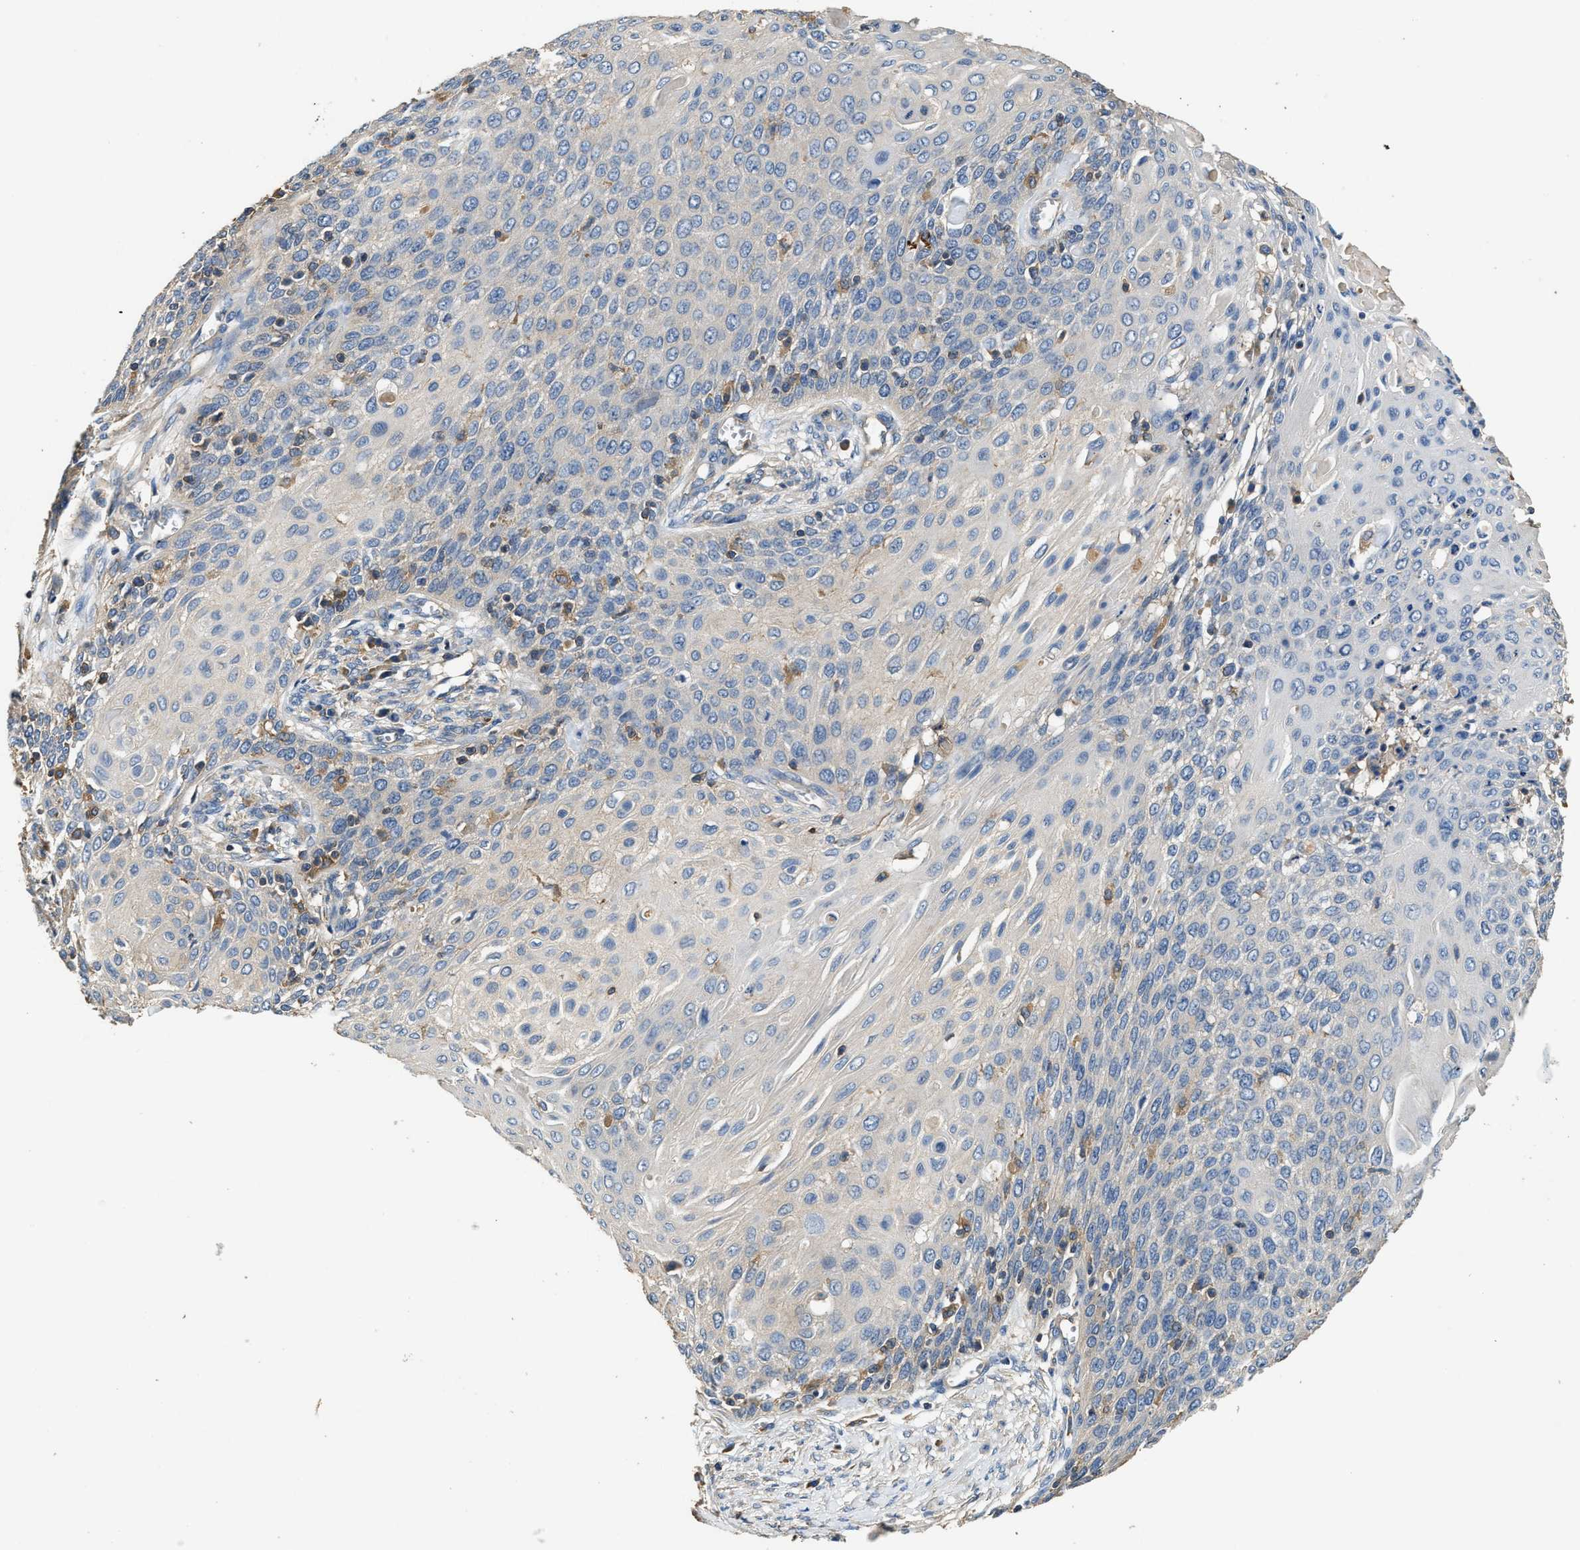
{"staining": {"intensity": "negative", "quantity": "none", "location": "none"}, "tissue": "cervical cancer", "cell_type": "Tumor cells", "image_type": "cancer", "snomed": [{"axis": "morphology", "description": "Squamous cell carcinoma, NOS"}, {"axis": "topography", "description": "Cervix"}], "caption": "This is an immunohistochemistry image of human cervical squamous cell carcinoma. There is no expression in tumor cells.", "gene": "BLOC1S1", "patient": {"sex": "female", "age": 39}}